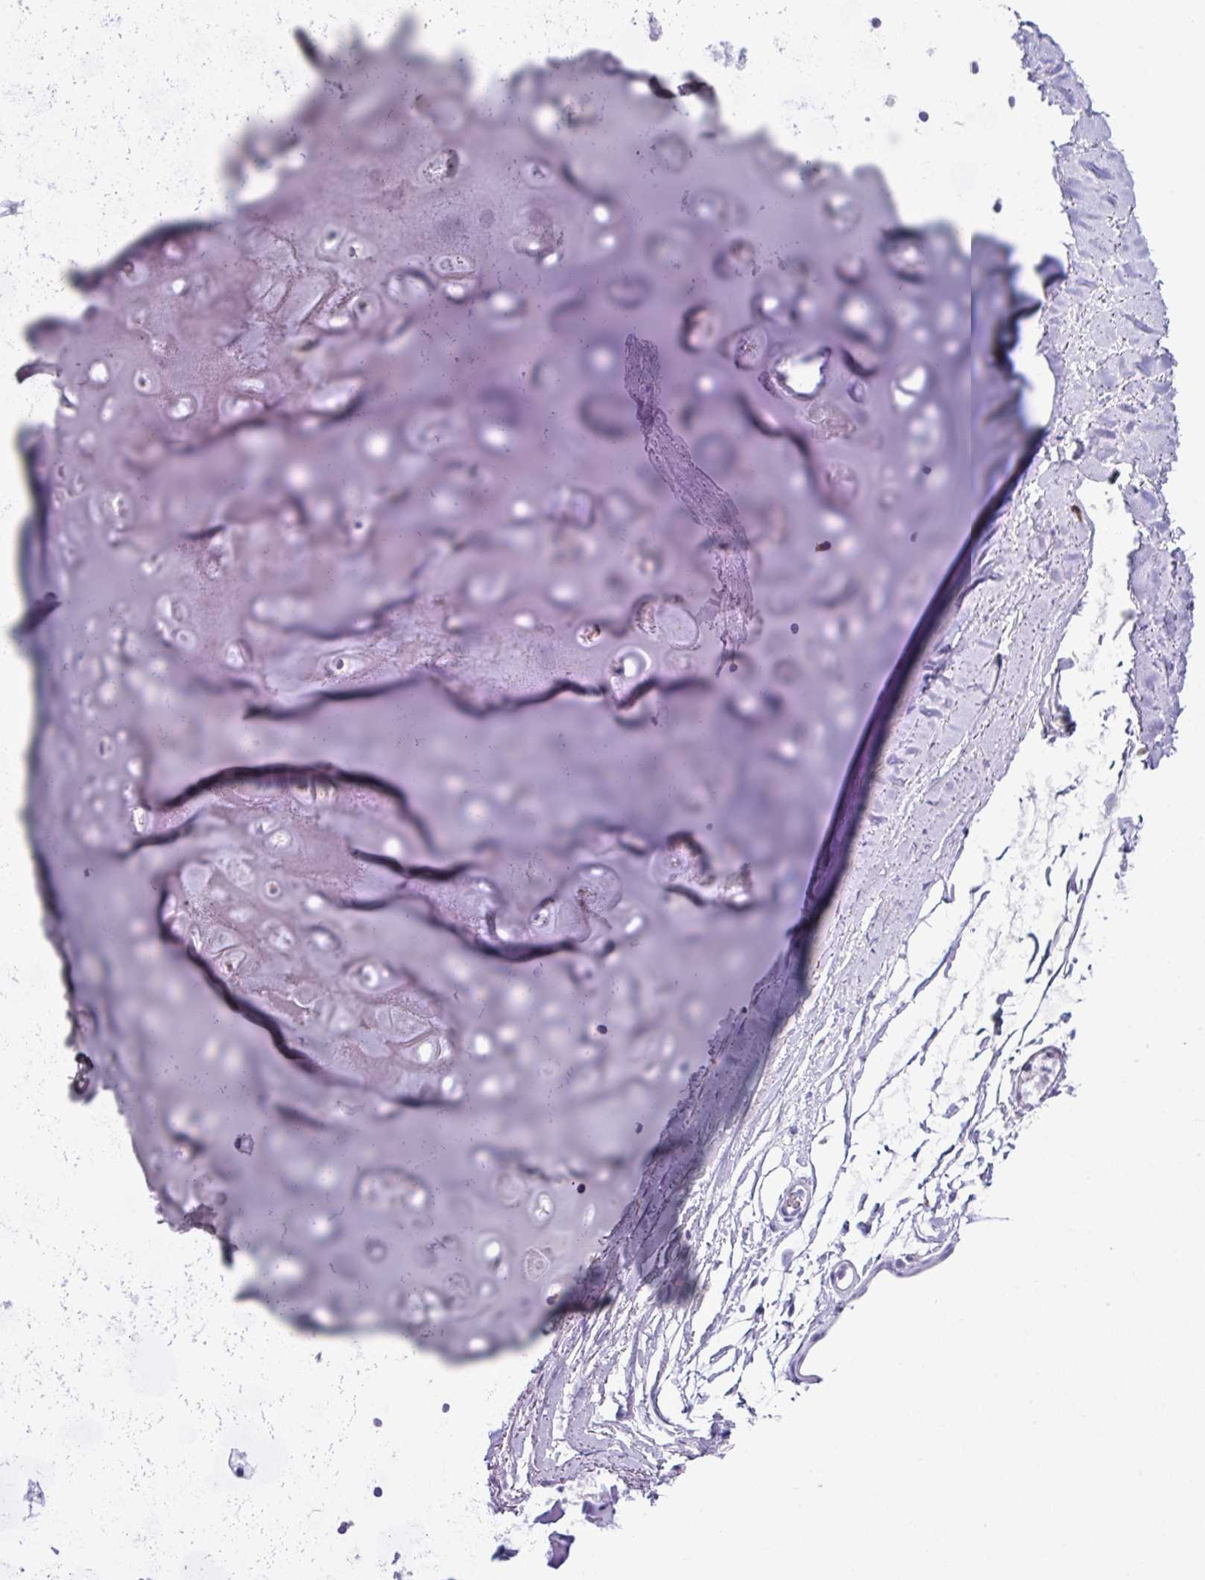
{"staining": {"intensity": "negative", "quantity": "none", "location": "none"}, "tissue": "adipose tissue", "cell_type": "Adipocytes", "image_type": "normal", "snomed": [{"axis": "morphology", "description": "Normal tissue, NOS"}, {"axis": "topography", "description": "Cartilage tissue"}, {"axis": "topography", "description": "Bronchus"}], "caption": "The IHC photomicrograph has no significant positivity in adipocytes of adipose tissue.", "gene": "RGS21", "patient": {"sex": "female", "age": 72}}